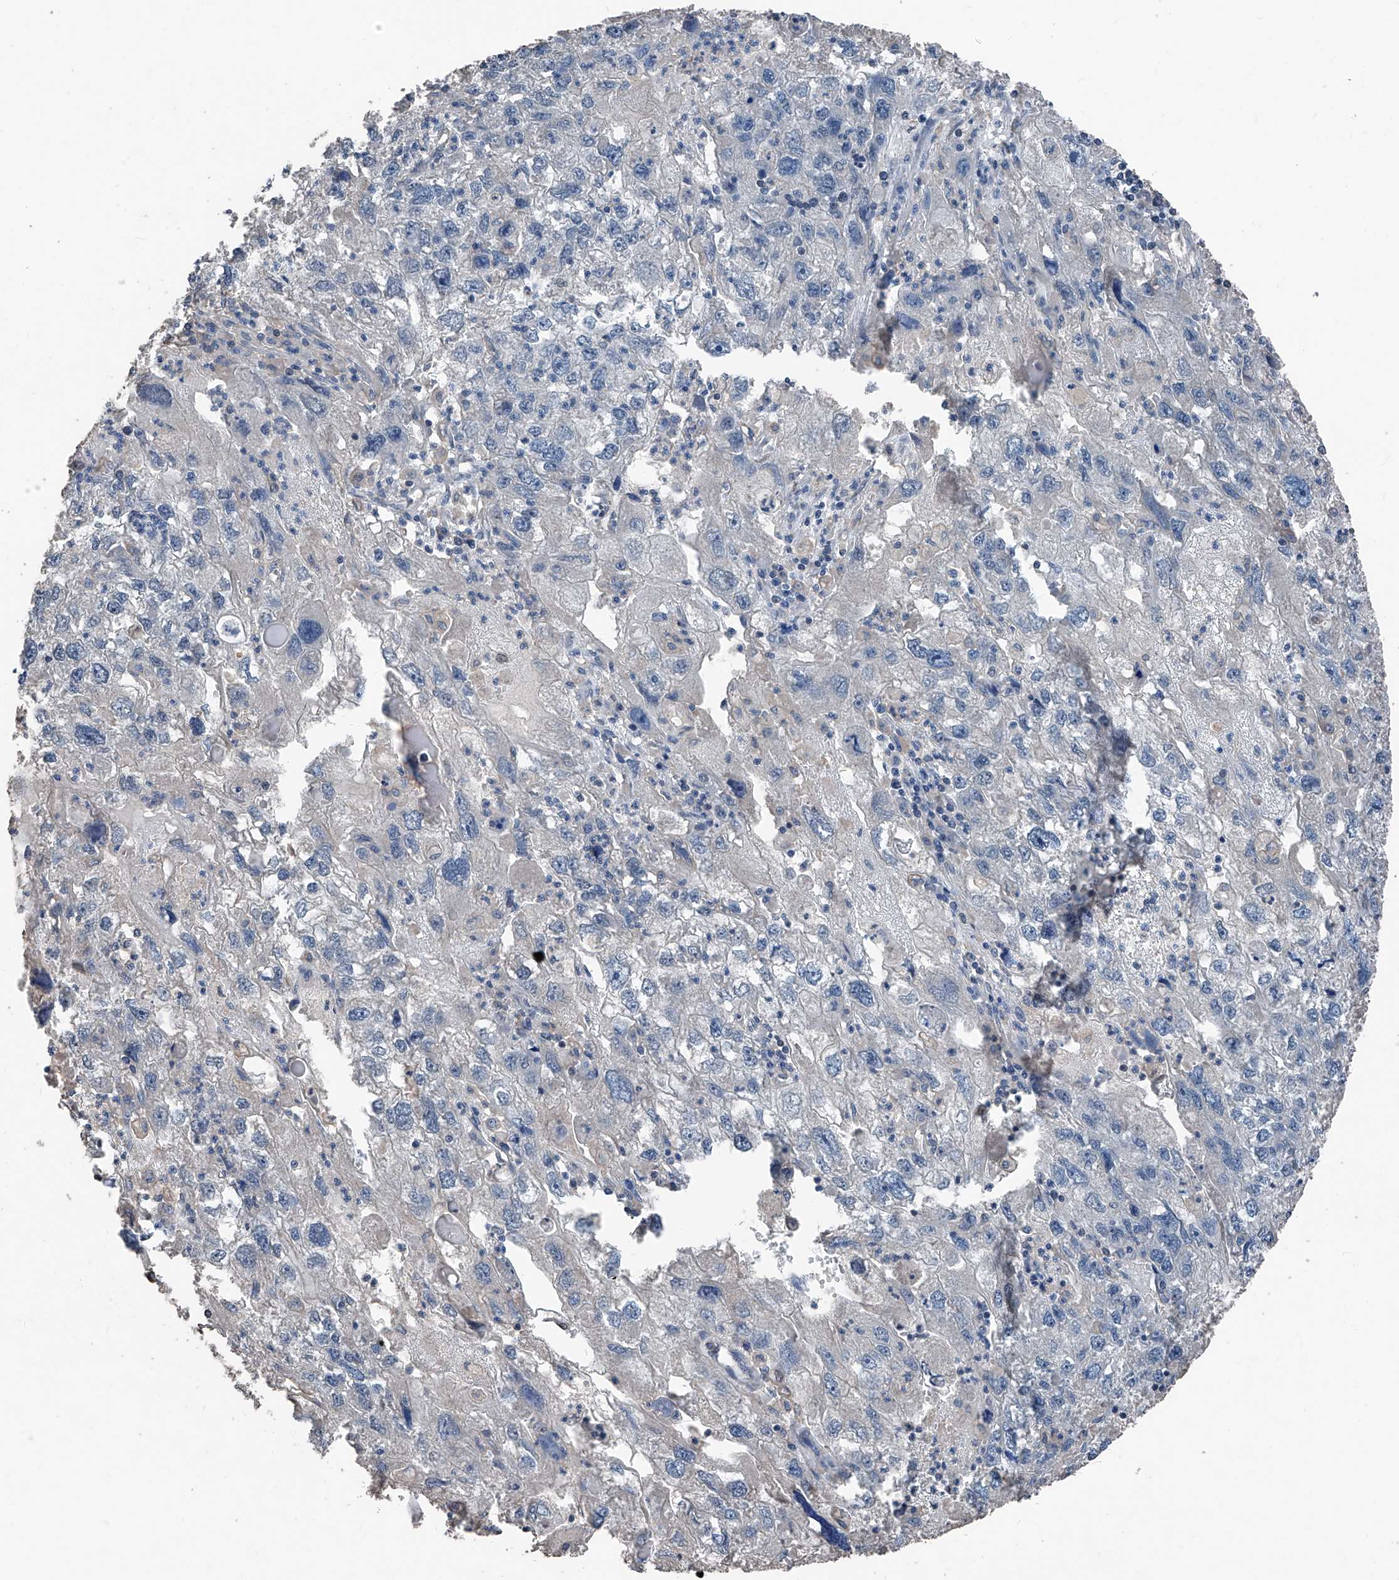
{"staining": {"intensity": "negative", "quantity": "none", "location": "none"}, "tissue": "endometrial cancer", "cell_type": "Tumor cells", "image_type": "cancer", "snomed": [{"axis": "morphology", "description": "Adenocarcinoma, NOS"}, {"axis": "topography", "description": "Endometrium"}], "caption": "Immunohistochemistry (IHC) histopathology image of human endometrial cancer stained for a protein (brown), which demonstrates no staining in tumor cells.", "gene": "MAMLD1", "patient": {"sex": "female", "age": 49}}